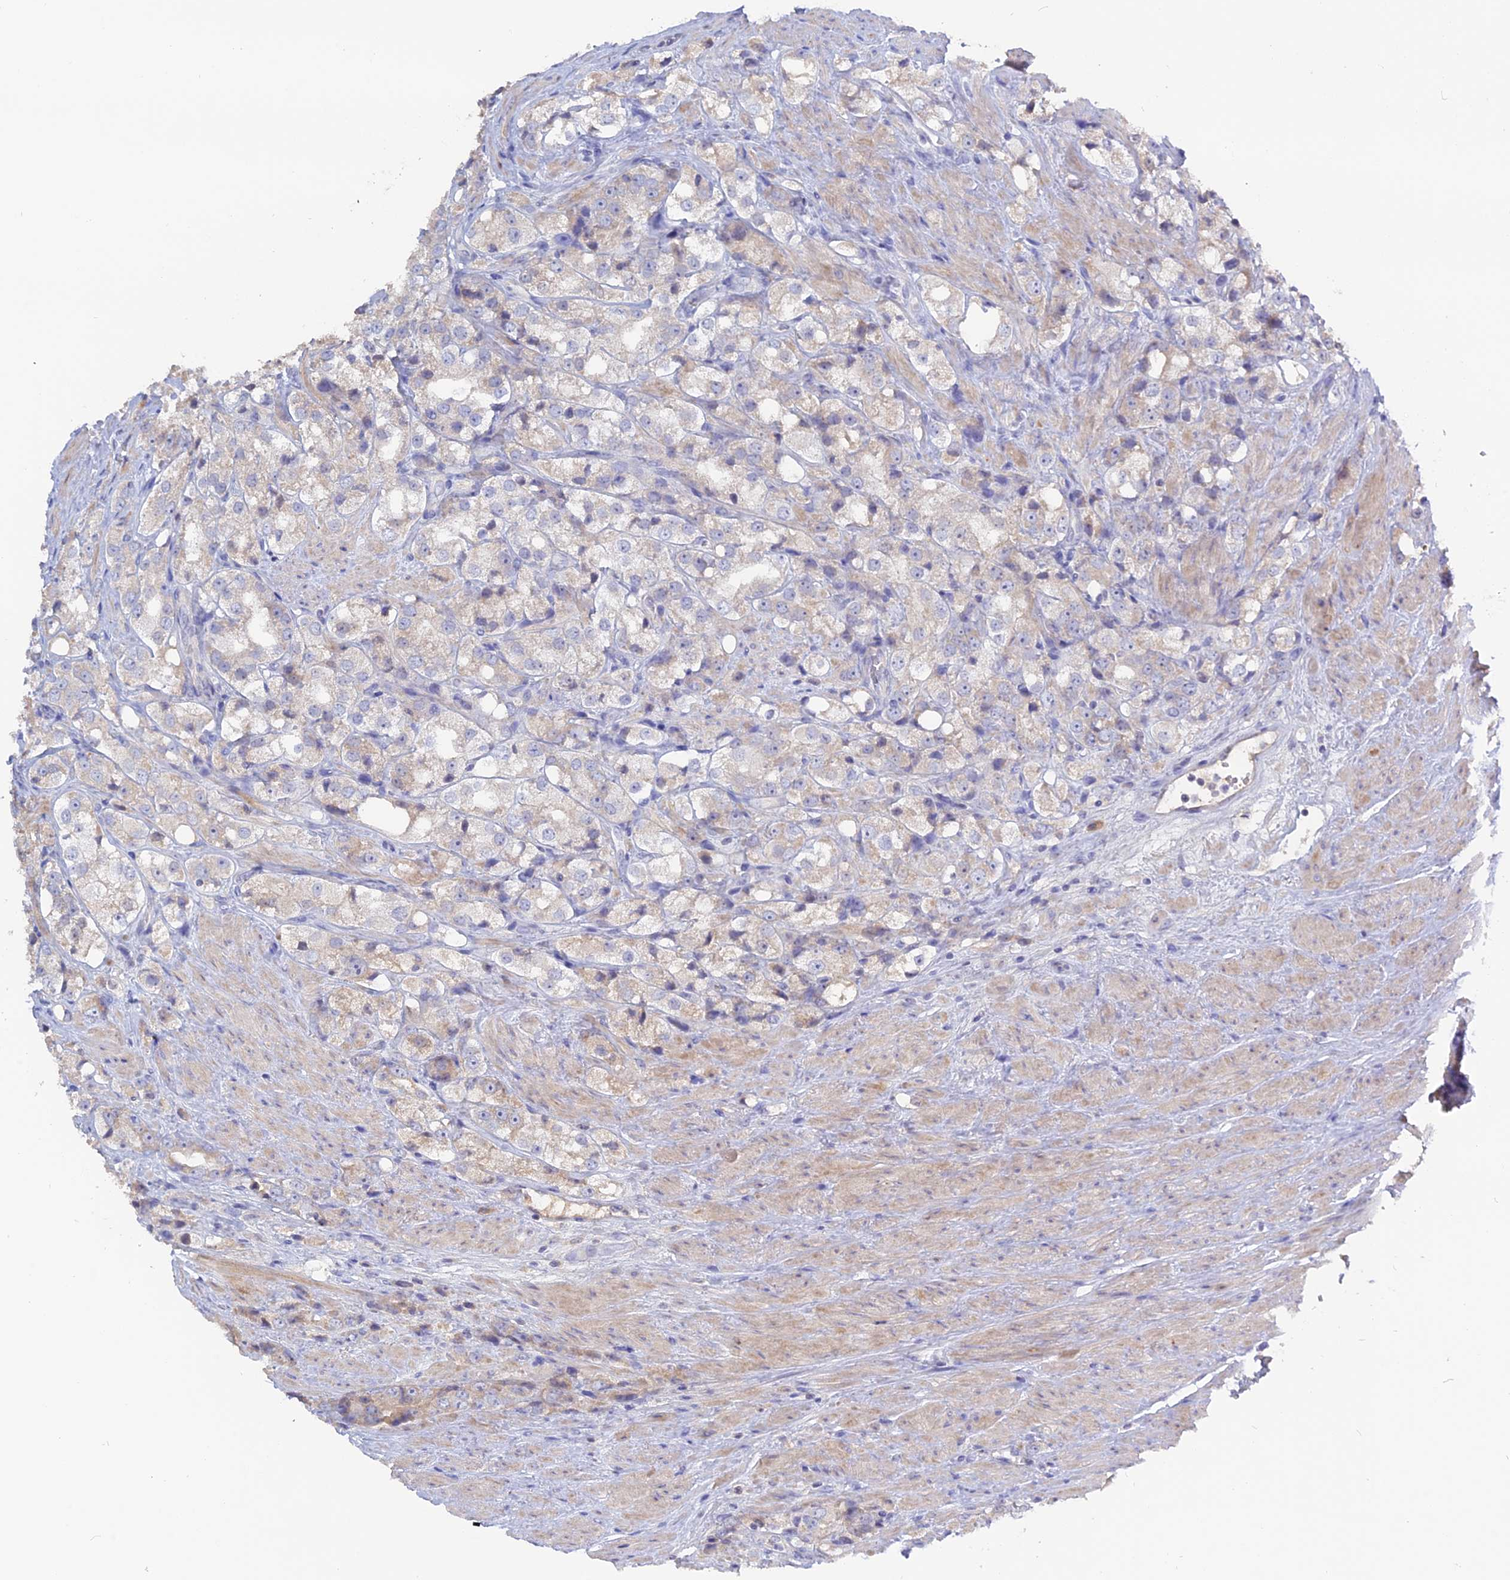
{"staining": {"intensity": "negative", "quantity": "none", "location": "none"}, "tissue": "prostate cancer", "cell_type": "Tumor cells", "image_type": "cancer", "snomed": [{"axis": "morphology", "description": "Adenocarcinoma, NOS"}, {"axis": "topography", "description": "Prostate"}], "caption": "There is no significant expression in tumor cells of prostate adenocarcinoma. (DAB immunohistochemistry, high magnification).", "gene": "ADGRA1", "patient": {"sex": "male", "age": 79}}